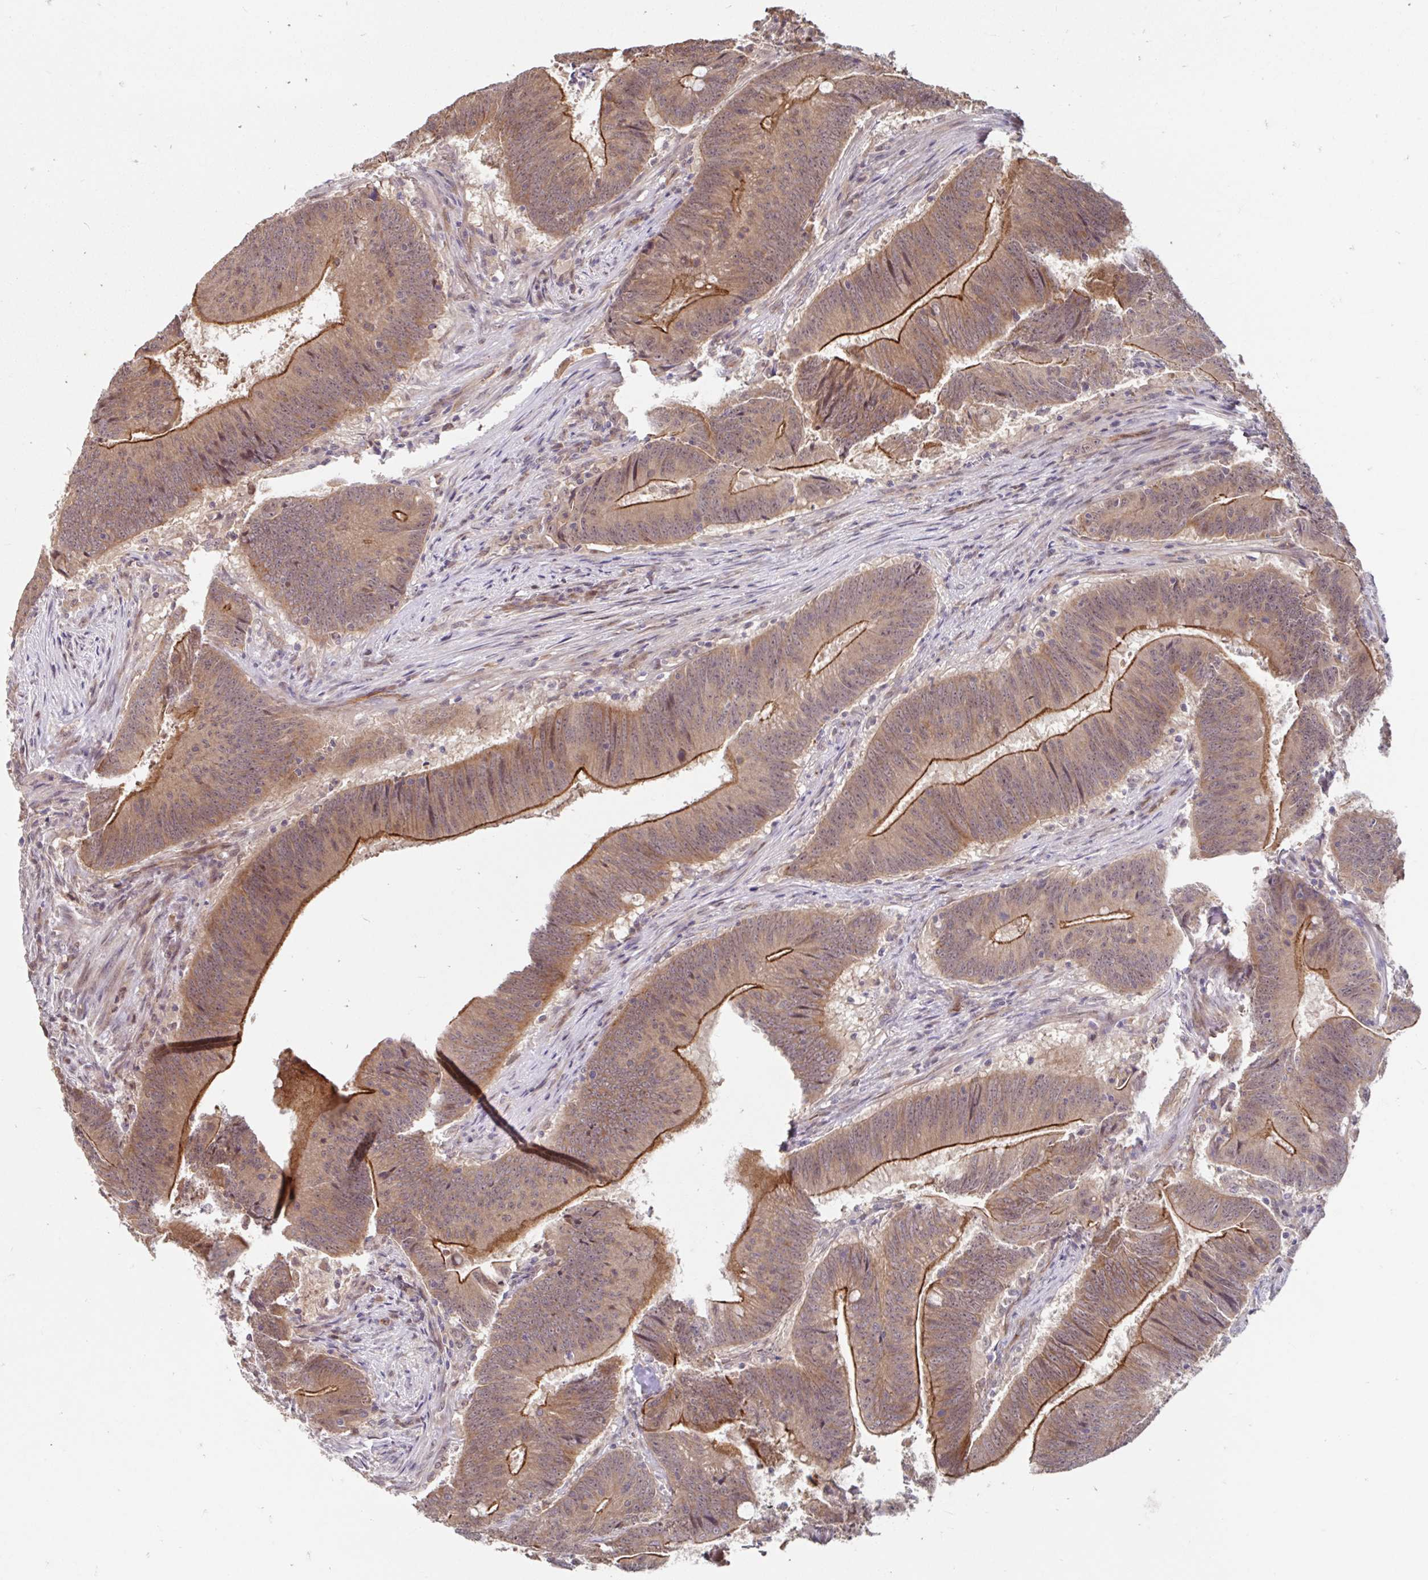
{"staining": {"intensity": "moderate", "quantity": ">75%", "location": "cytoplasmic/membranous,nuclear"}, "tissue": "colorectal cancer", "cell_type": "Tumor cells", "image_type": "cancer", "snomed": [{"axis": "morphology", "description": "Adenocarcinoma, NOS"}, {"axis": "topography", "description": "Colon"}], "caption": "Immunohistochemistry (IHC) (DAB) staining of human colorectal adenocarcinoma displays moderate cytoplasmic/membranous and nuclear protein expression in approximately >75% of tumor cells. Nuclei are stained in blue.", "gene": "STYXL1", "patient": {"sex": "female", "age": 87}}